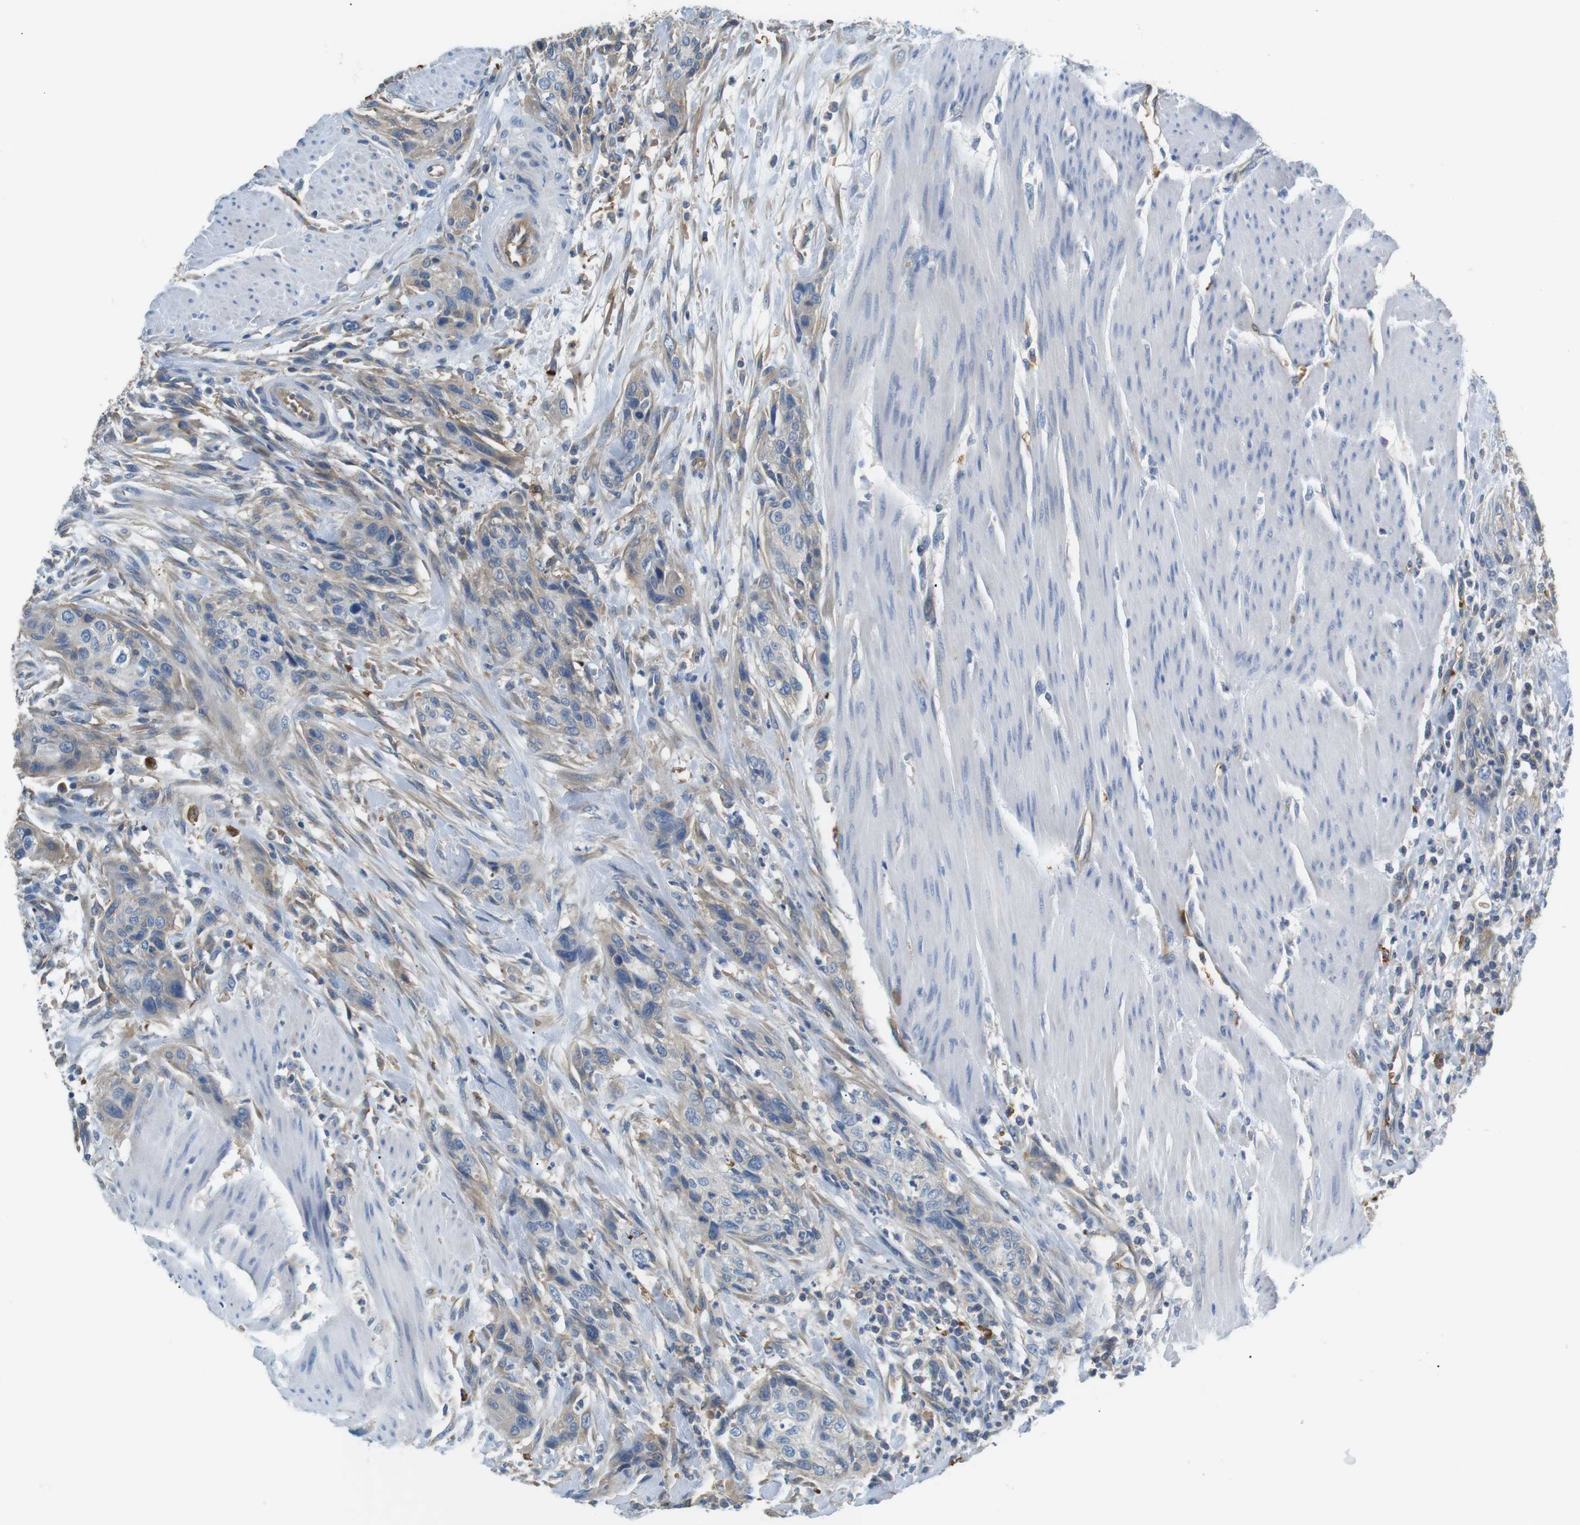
{"staining": {"intensity": "weak", "quantity": ">75%", "location": "cytoplasmic/membranous"}, "tissue": "urothelial cancer", "cell_type": "Tumor cells", "image_type": "cancer", "snomed": [{"axis": "morphology", "description": "Urothelial carcinoma, High grade"}, {"axis": "topography", "description": "Urinary bladder"}], "caption": "Immunohistochemical staining of human urothelial cancer shows low levels of weak cytoplasmic/membranous staining in about >75% of tumor cells.", "gene": "ADCY10", "patient": {"sex": "male", "age": 35}}